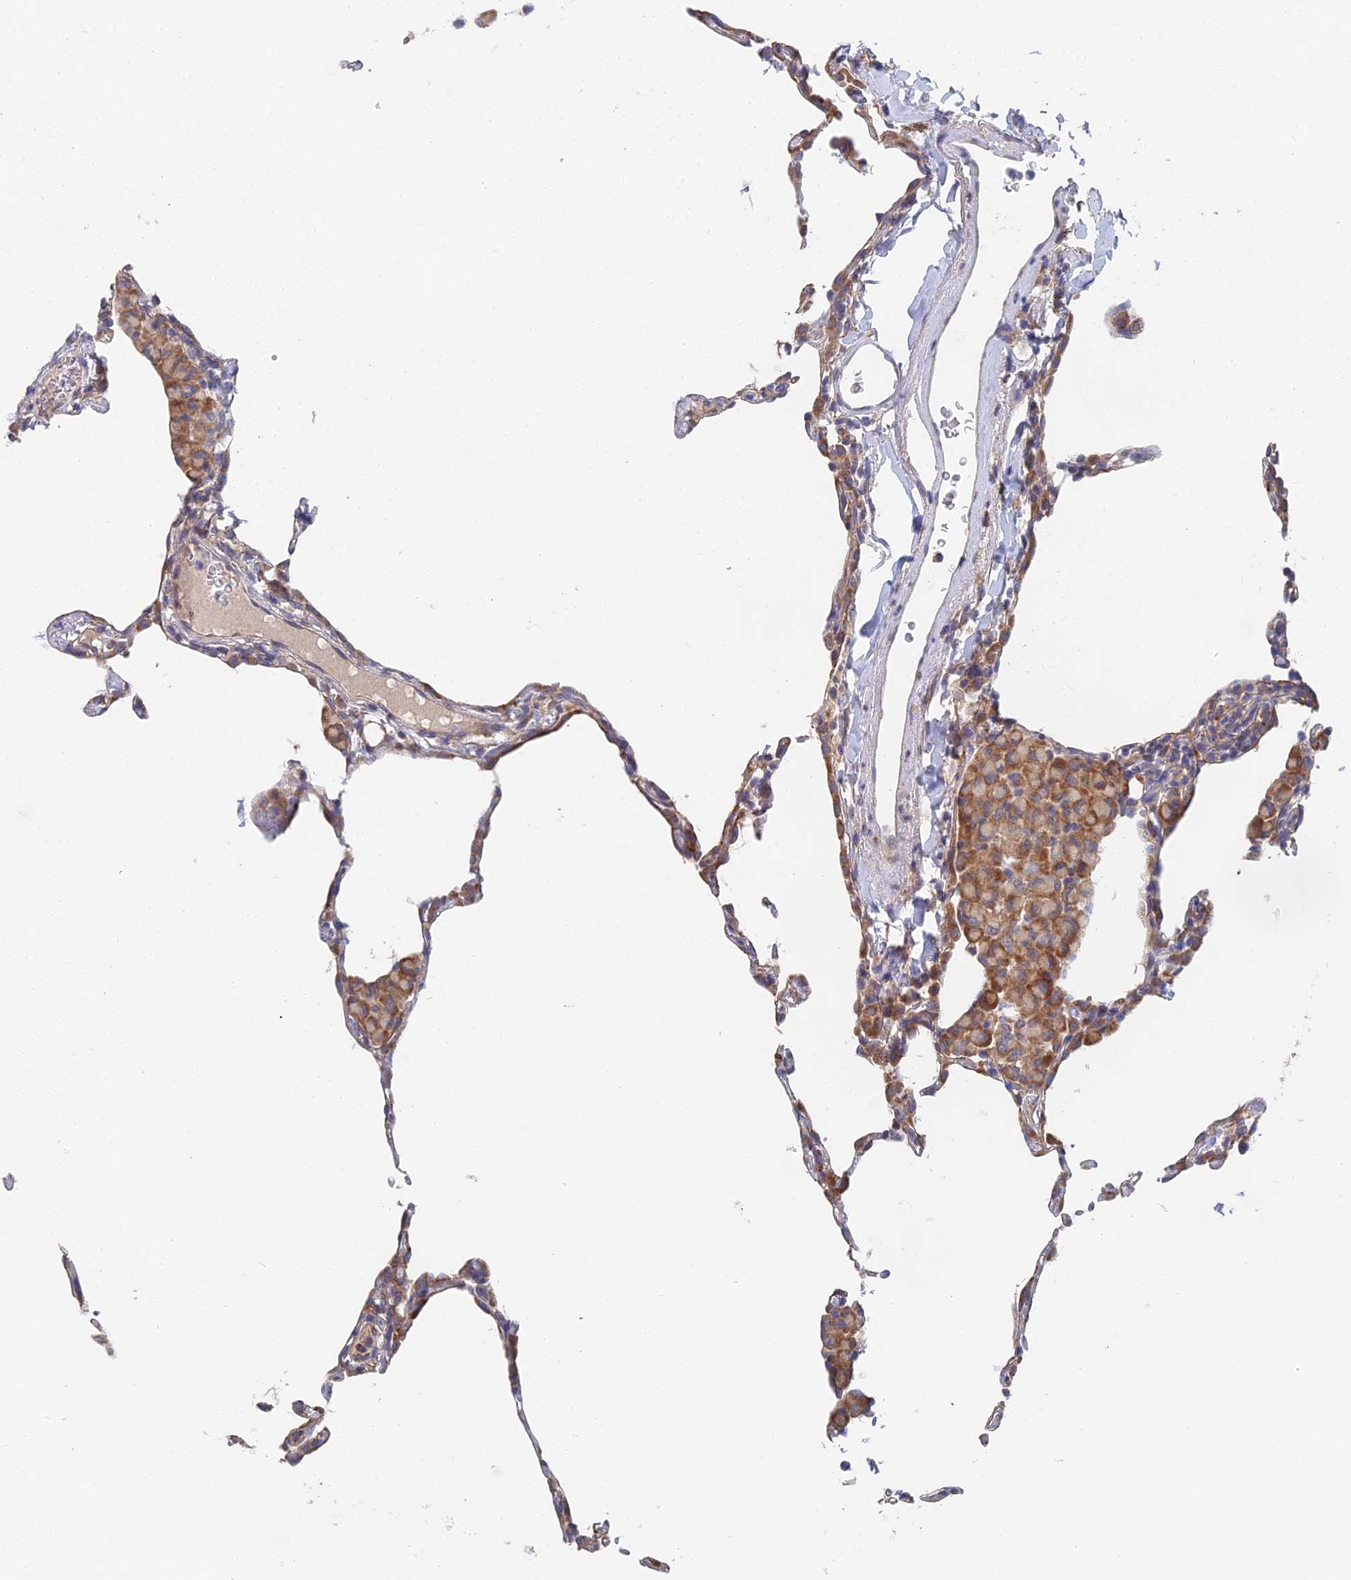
{"staining": {"intensity": "negative", "quantity": "none", "location": "none"}, "tissue": "lung", "cell_type": "Alveolar cells", "image_type": "normal", "snomed": [{"axis": "morphology", "description": "Normal tissue, NOS"}, {"axis": "topography", "description": "Lung"}], "caption": "Immunohistochemical staining of normal lung reveals no significant positivity in alveolar cells.", "gene": "ELOF1", "patient": {"sex": "female", "age": 57}}